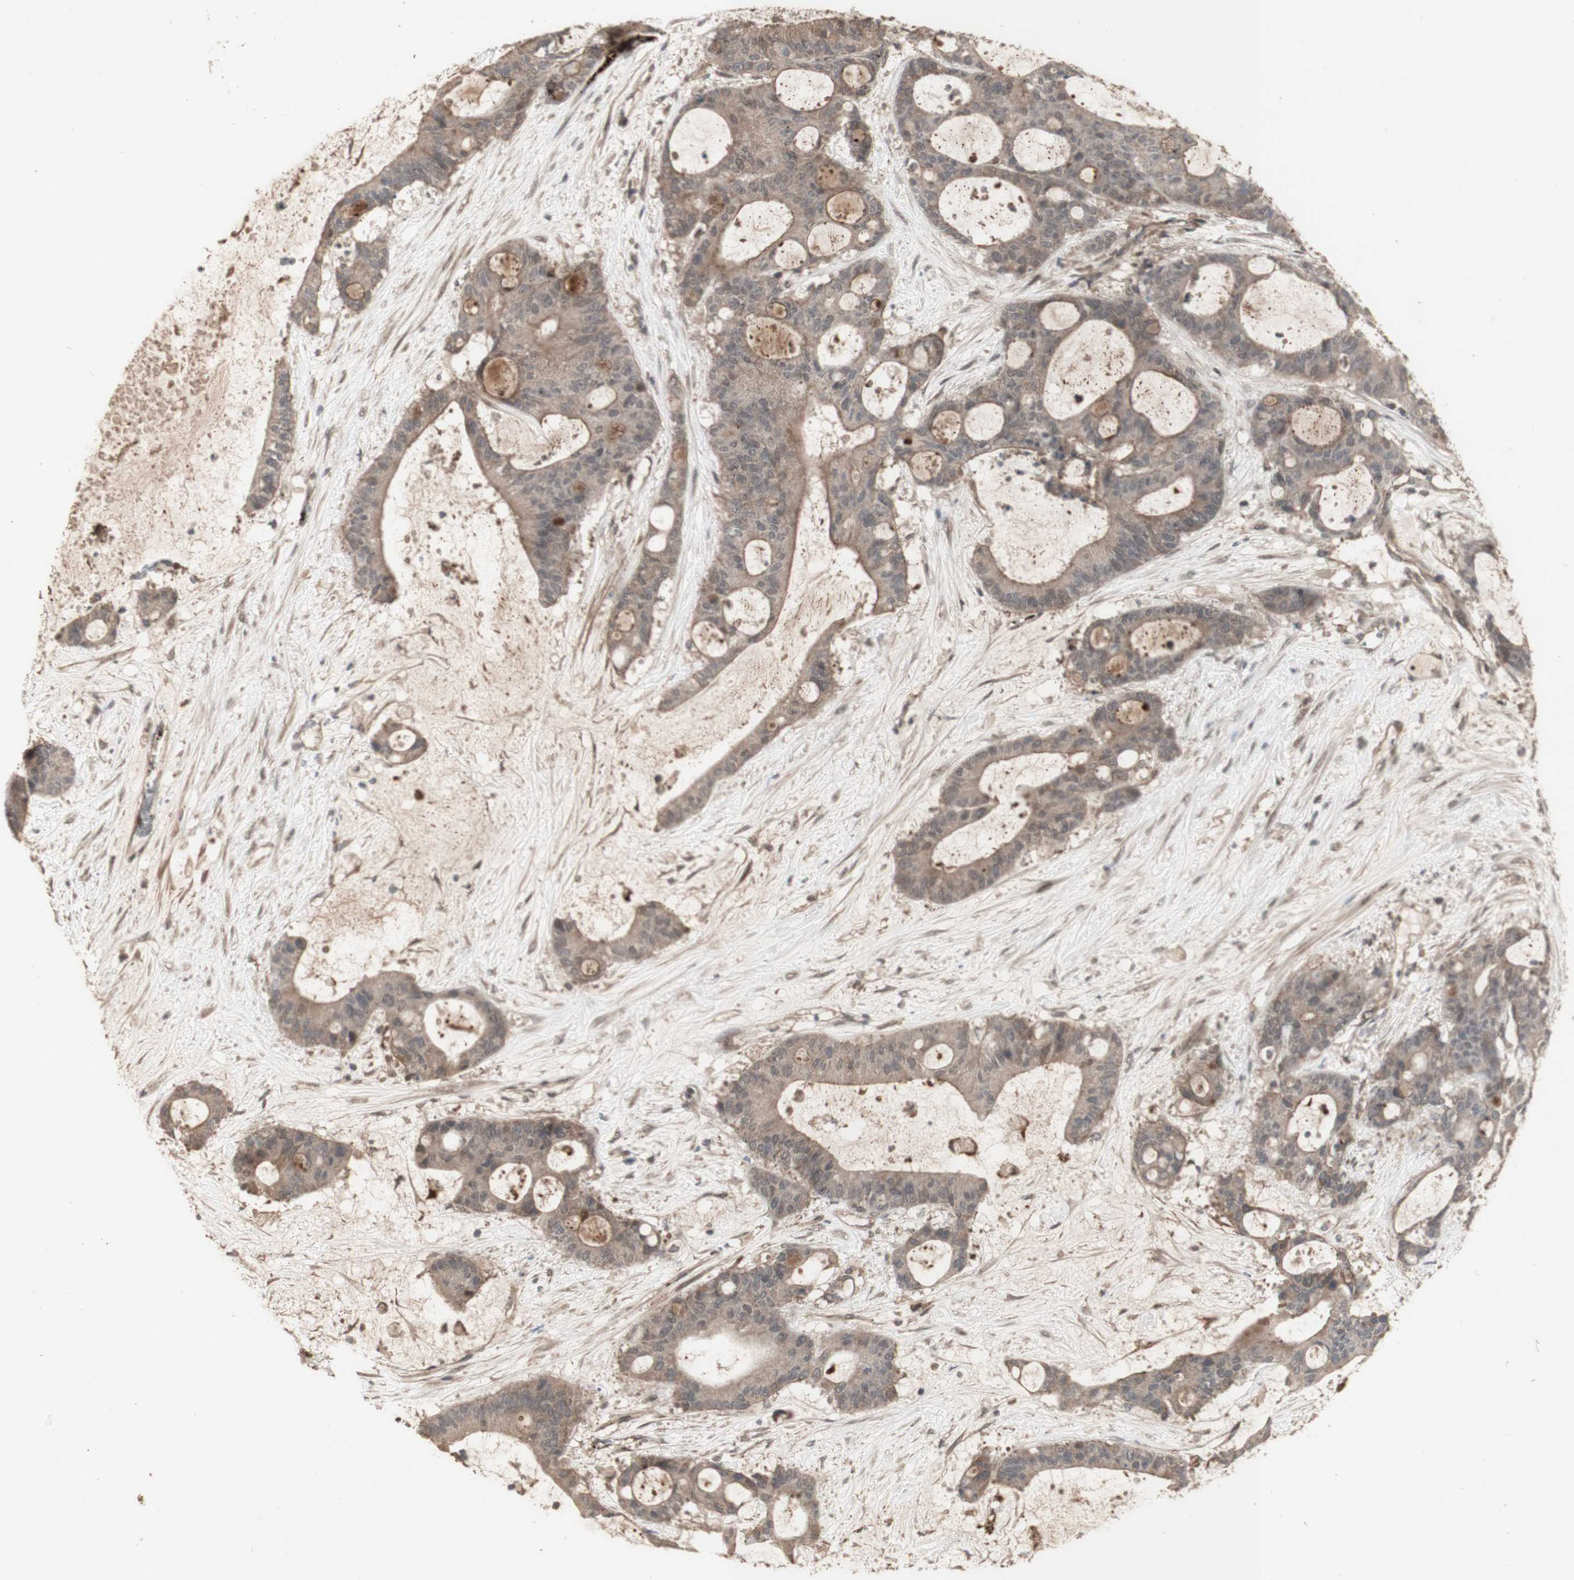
{"staining": {"intensity": "moderate", "quantity": ">75%", "location": "cytoplasmic/membranous"}, "tissue": "liver cancer", "cell_type": "Tumor cells", "image_type": "cancer", "snomed": [{"axis": "morphology", "description": "Cholangiocarcinoma"}, {"axis": "topography", "description": "Liver"}], "caption": "Human cholangiocarcinoma (liver) stained for a protein (brown) reveals moderate cytoplasmic/membranous positive expression in approximately >75% of tumor cells.", "gene": "ALOX12", "patient": {"sex": "female", "age": 73}}